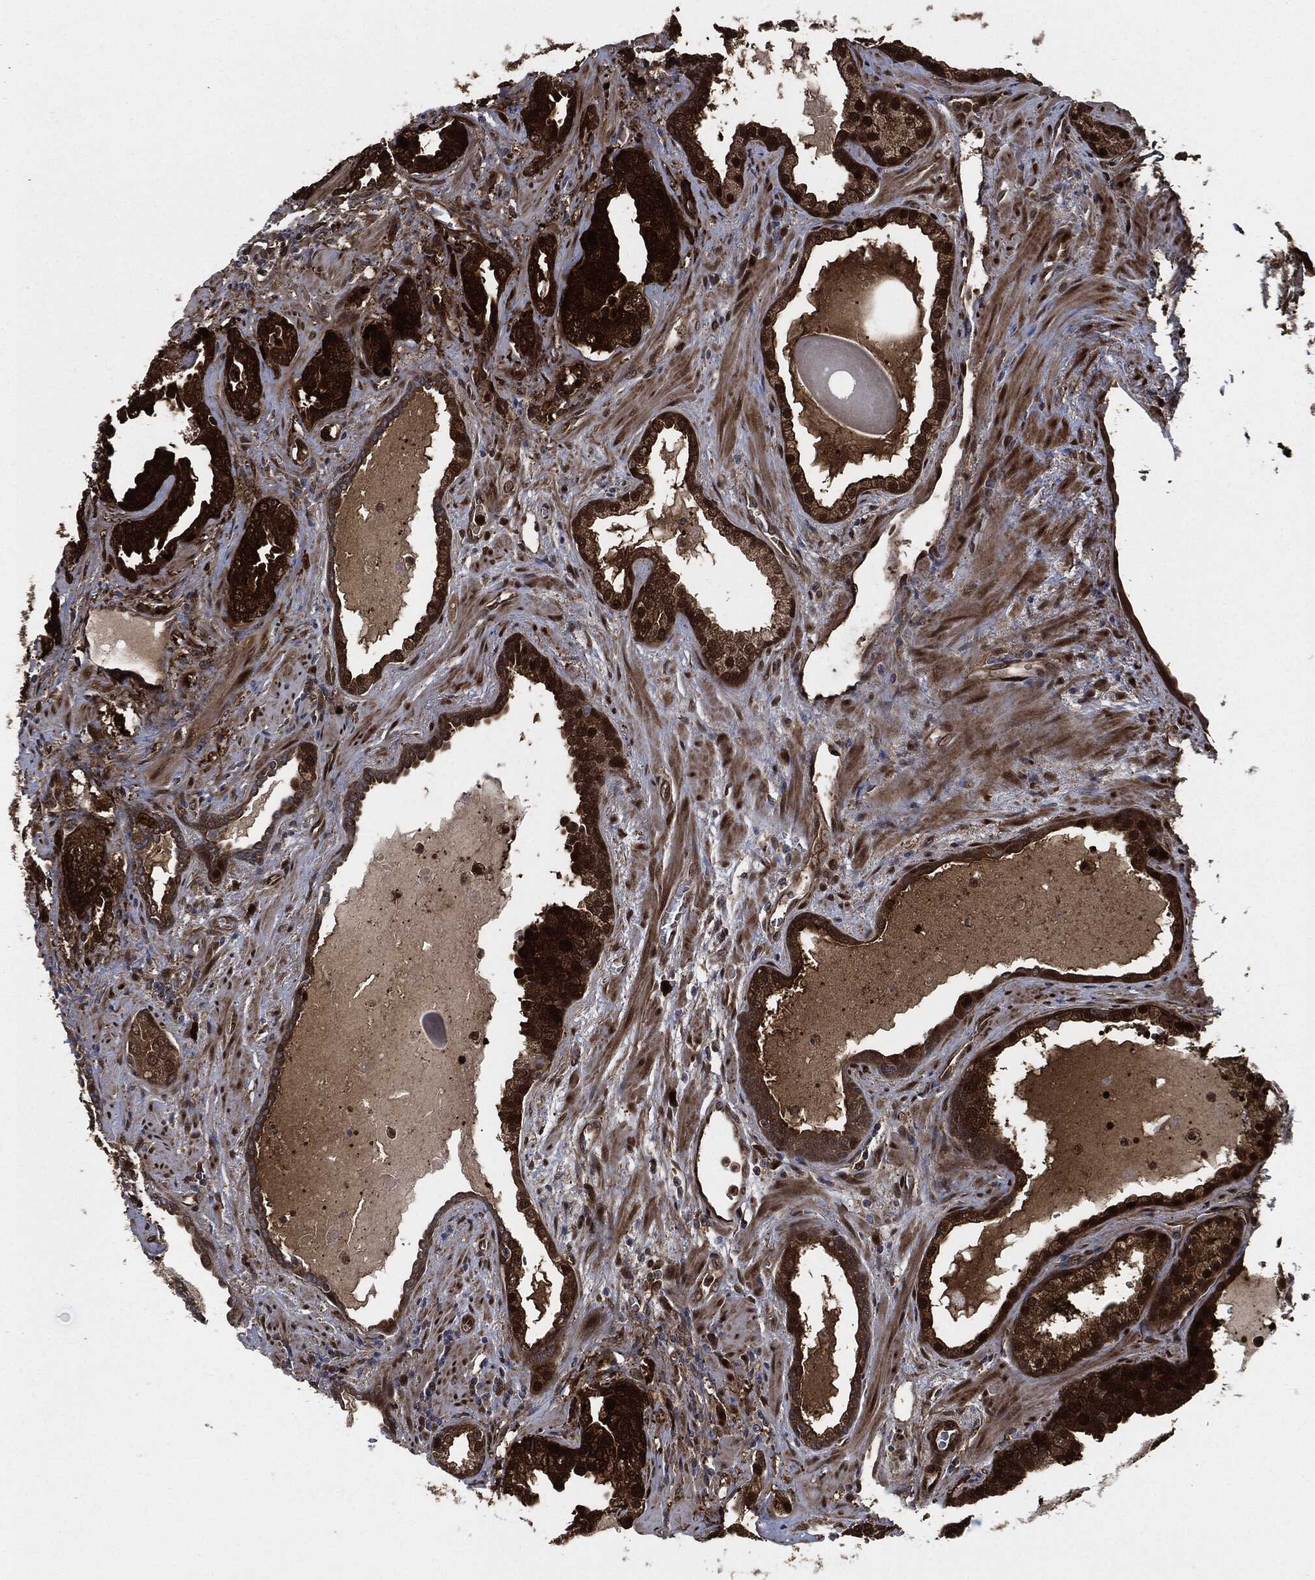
{"staining": {"intensity": "strong", "quantity": "25%-75%", "location": "cytoplasmic/membranous,nuclear"}, "tissue": "prostate cancer", "cell_type": "Tumor cells", "image_type": "cancer", "snomed": [{"axis": "morphology", "description": "Adenocarcinoma, Low grade"}, {"axis": "topography", "description": "Prostate"}], "caption": "Immunohistochemical staining of adenocarcinoma (low-grade) (prostate) reveals strong cytoplasmic/membranous and nuclear protein staining in about 25%-75% of tumor cells.", "gene": "DCTN1", "patient": {"sex": "male", "age": 62}}